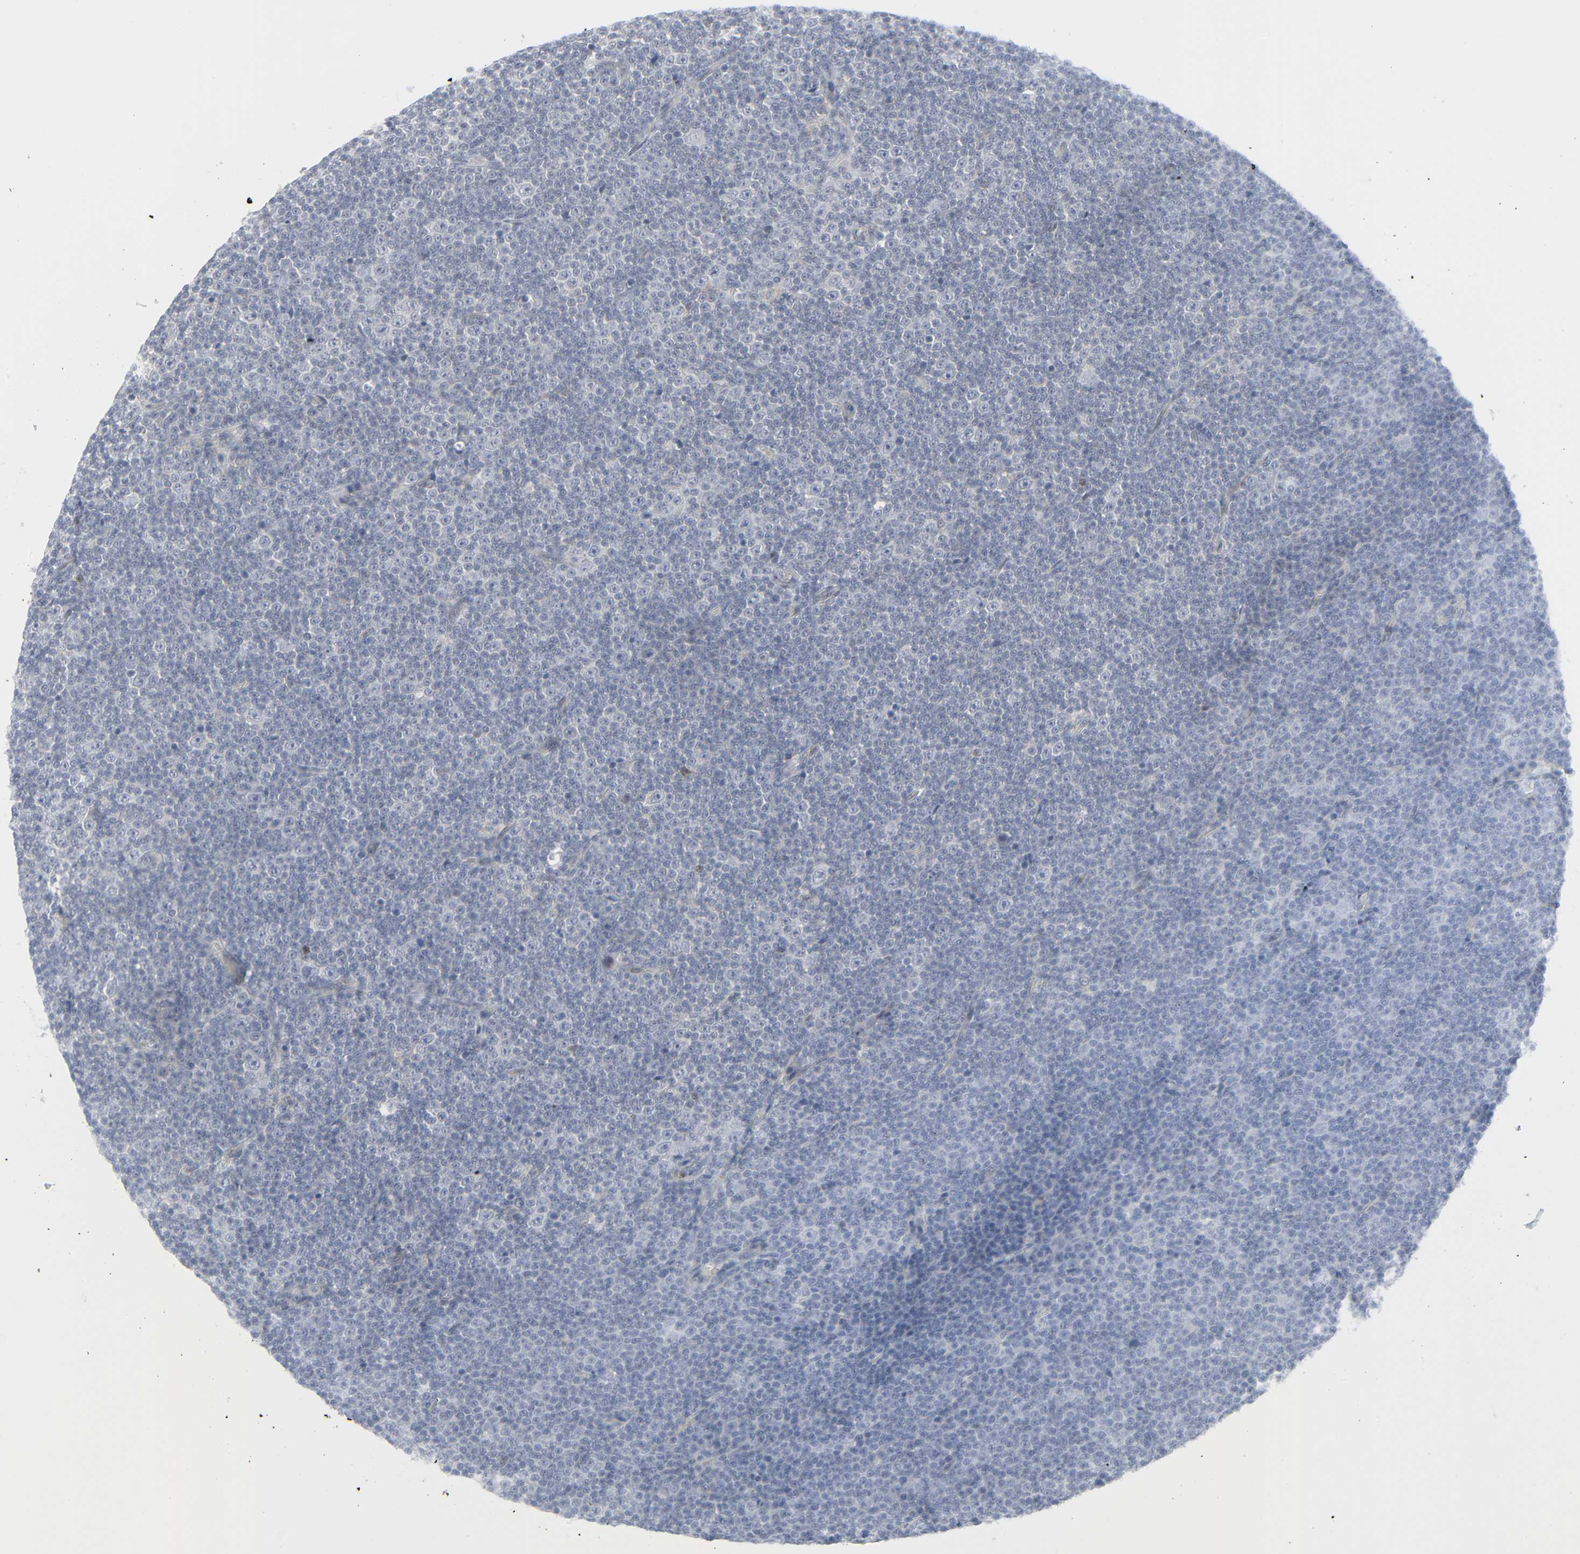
{"staining": {"intensity": "negative", "quantity": "none", "location": "none"}, "tissue": "lymphoma", "cell_type": "Tumor cells", "image_type": "cancer", "snomed": [{"axis": "morphology", "description": "Malignant lymphoma, non-Hodgkin's type, Low grade"}, {"axis": "topography", "description": "Lymph node"}], "caption": "A high-resolution photomicrograph shows IHC staining of malignant lymphoma, non-Hodgkin's type (low-grade), which shows no significant staining in tumor cells. (Immunohistochemistry, brightfield microscopy, high magnification).", "gene": "ZBTB16", "patient": {"sex": "female", "age": 67}}